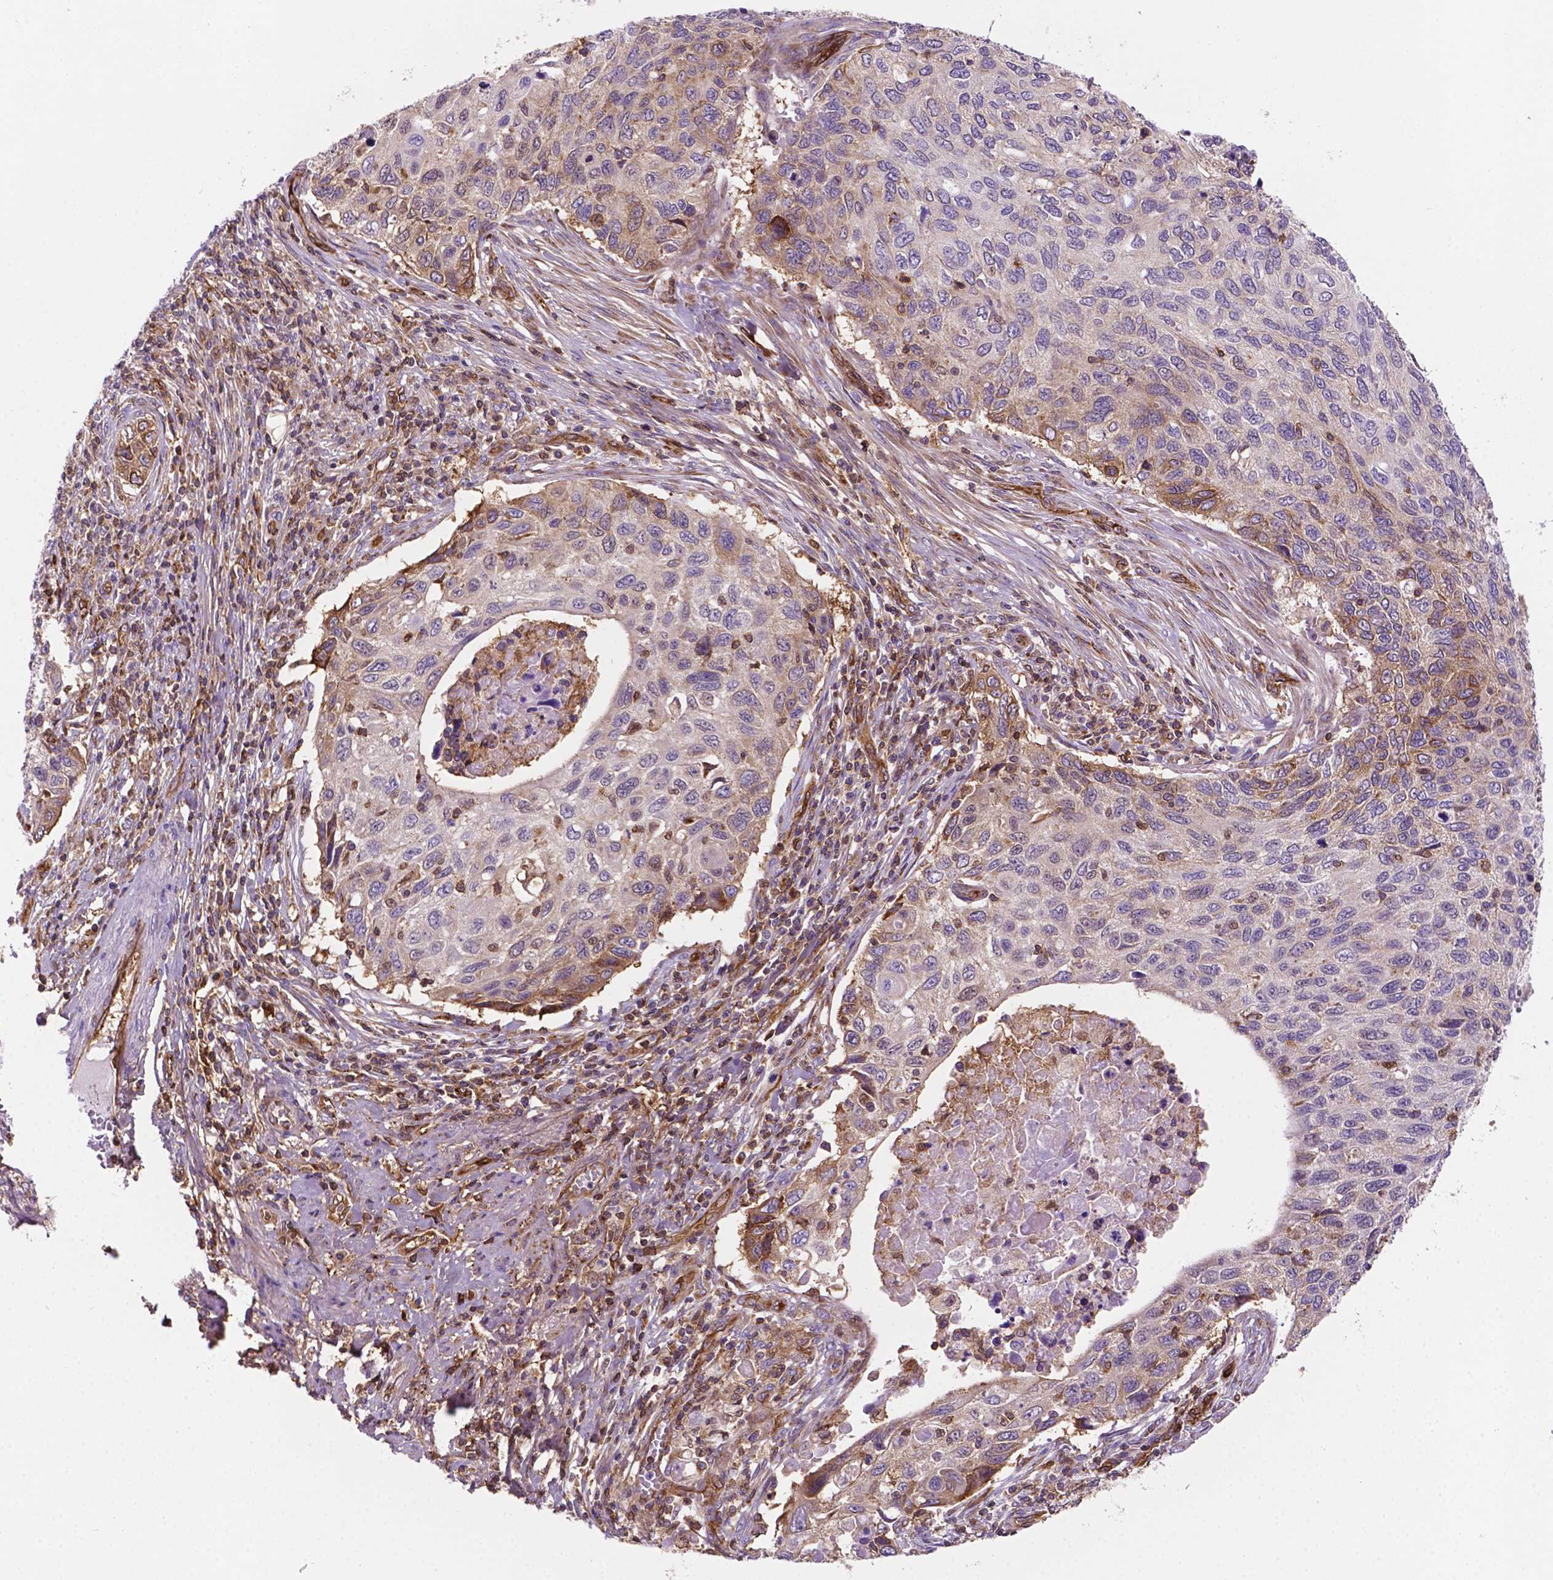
{"staining": {"intensity": "weak", "quantity": "<25%", "location": "cytoplasmic/membranous"}, "tissue": "cervical cancer", "cell_type": "Tumor cells", "image_type": "cancer", "snomed": [{"axis": "morphology", "description": "Squamous cell carcinoma, NOS"}, {"axis": "topography", "description": "Cervix"}], "caption": "Immunohistochemistry histopathology image of neoplastic tissue: squamous cell carcinoma (cervical) stained with DAB demonstrates no significant protein staining in tumor cells. (DAB immunohistochemistry with hematoxylin counter stain).", "gene": "DCN", "patient": {"sex": "female", "age": 70}}